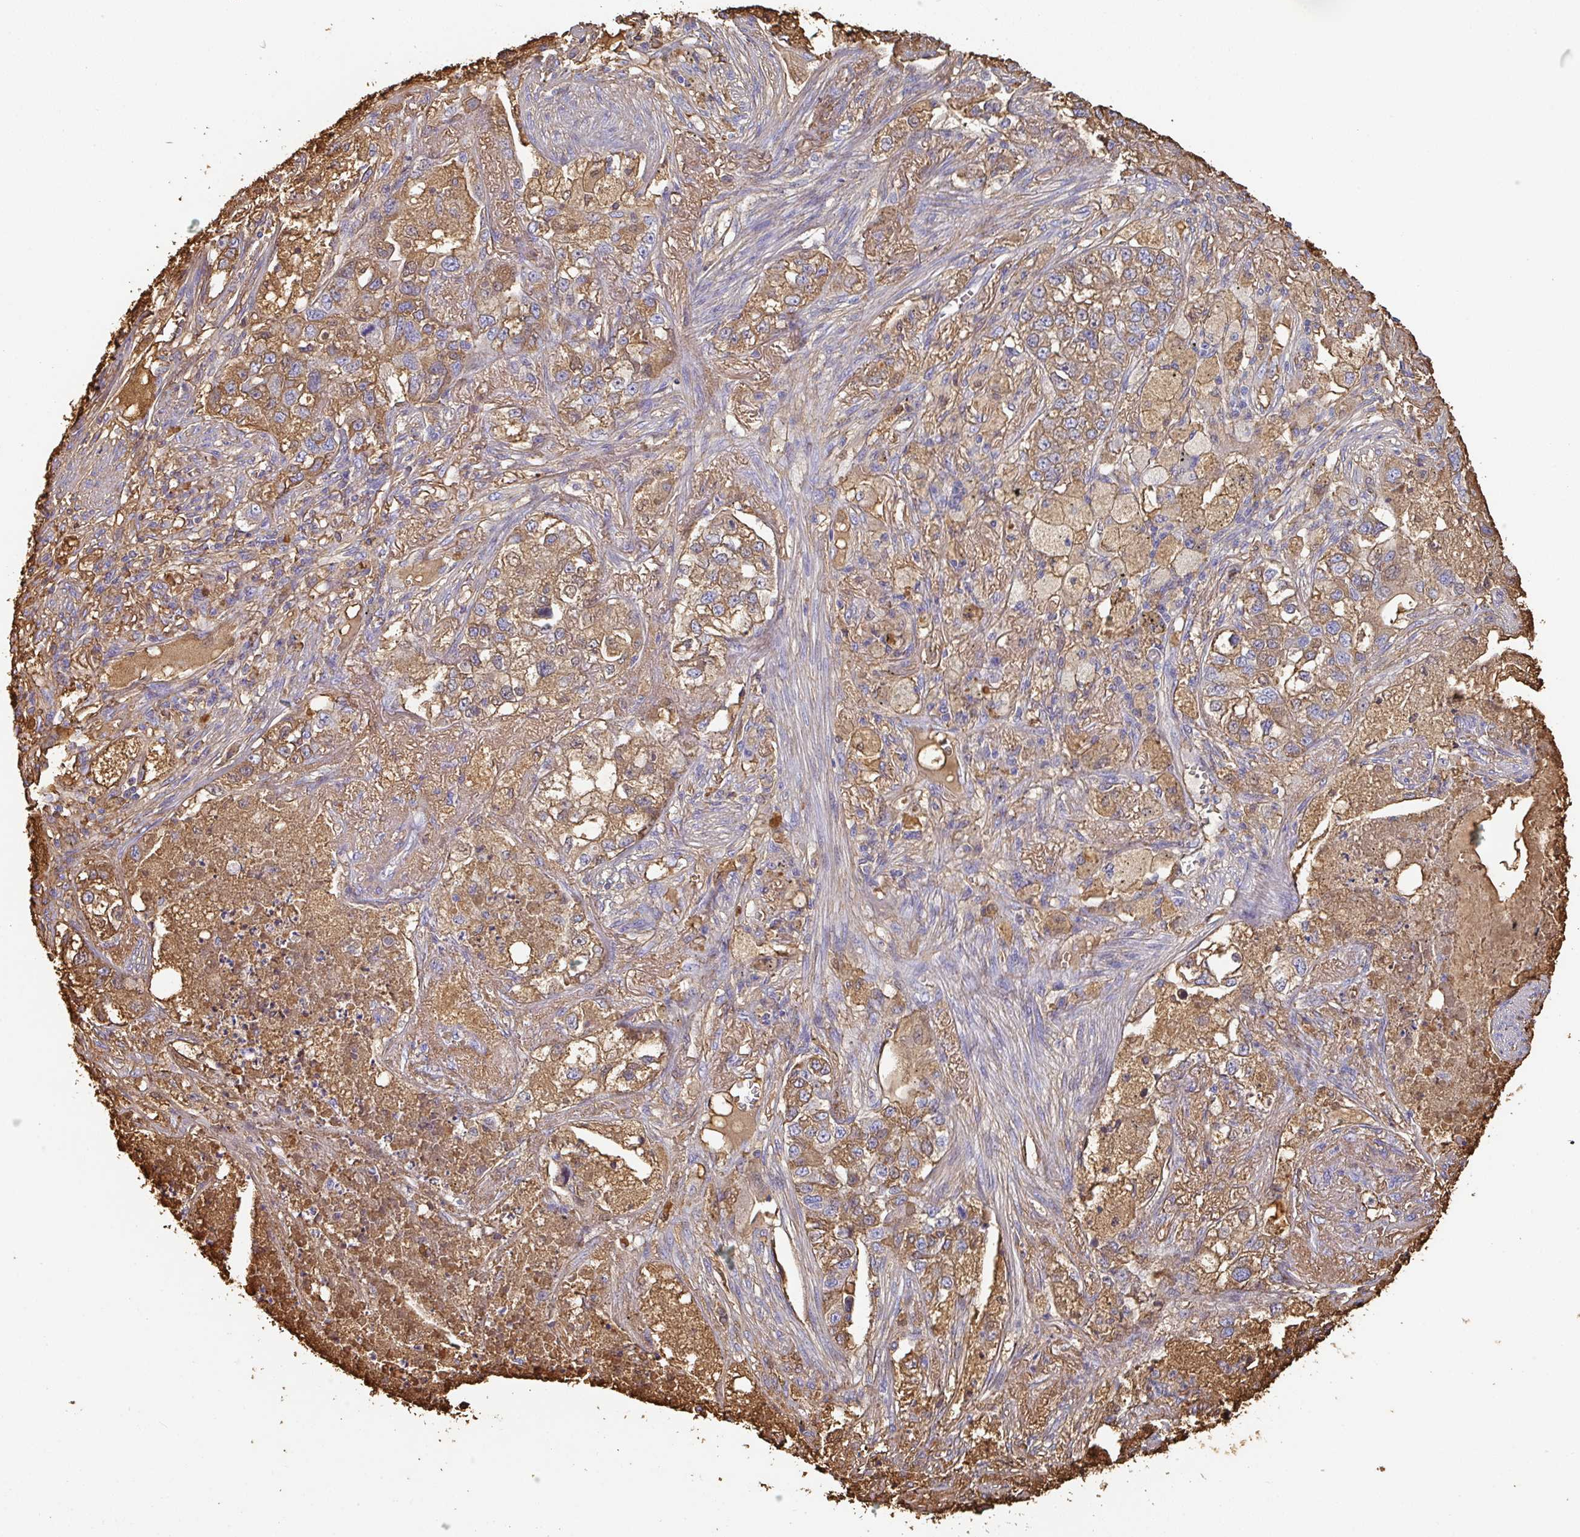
{"staining": {"intensity": "moderate", "quantity": ">75%", "location": "cytoplasmic/membranous"}, "tissue": "lung cancer", "cell_type": "Tumor cells", "image_type": "cancer", "snomed": [{"axis": "morphology", "description": "Adenocarcinoma, NOS"}, {"axis": "topography", "description": "Lung"}], "caption": "Protein expression analysis of human adenocarcinoma (lung) reveals moderate cytoplasmic/membranous positivity in about >75% of tumor cells. Ihc stains the protein in brown and the nuclei are stained blue.", "gene": "ALB", "patient": {"sex": "male", "age": 49}}